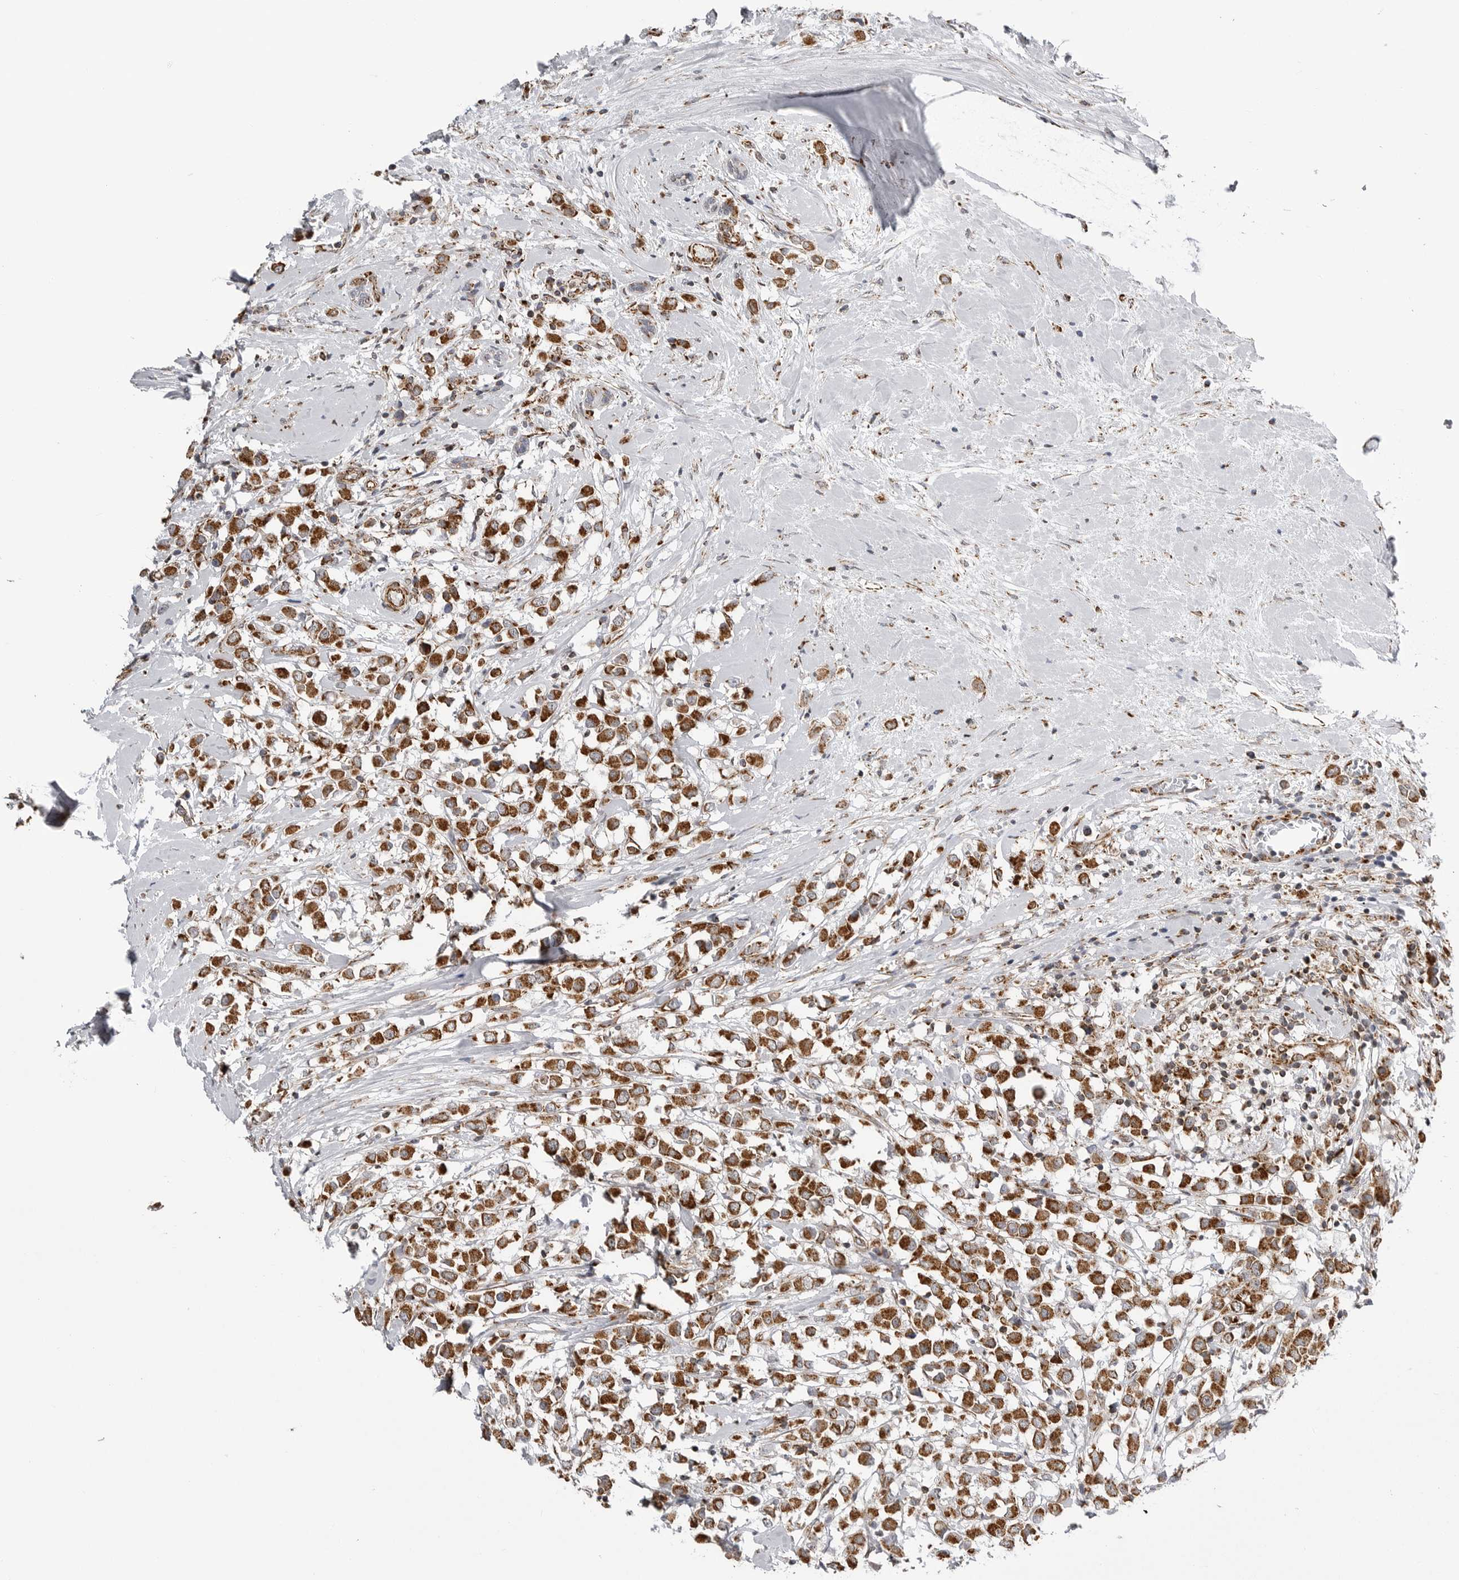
{"staining": {"intensity": "strong", "quantity": ">75%", "location": "cytoplasmic/membranous"}, "tissue": "breast cancer", "cell_type": "Tumor cells", "image_type": "cancer", "snomed": [{"axis": "morphology", "description": "Duct carcinoma"}, {"axis": "topography", "description": "Breast"}], "caption": "This histopathology image reveals breast invasive ductal carcinoma stained with IHC to label a protein in brown. The cytoplasmic/membranous of tumor cells show strong positivity for the protein. Nuclei are counter-stained blue.", "gene": "FH", "patient": {"sex": "female", "age": 61}}